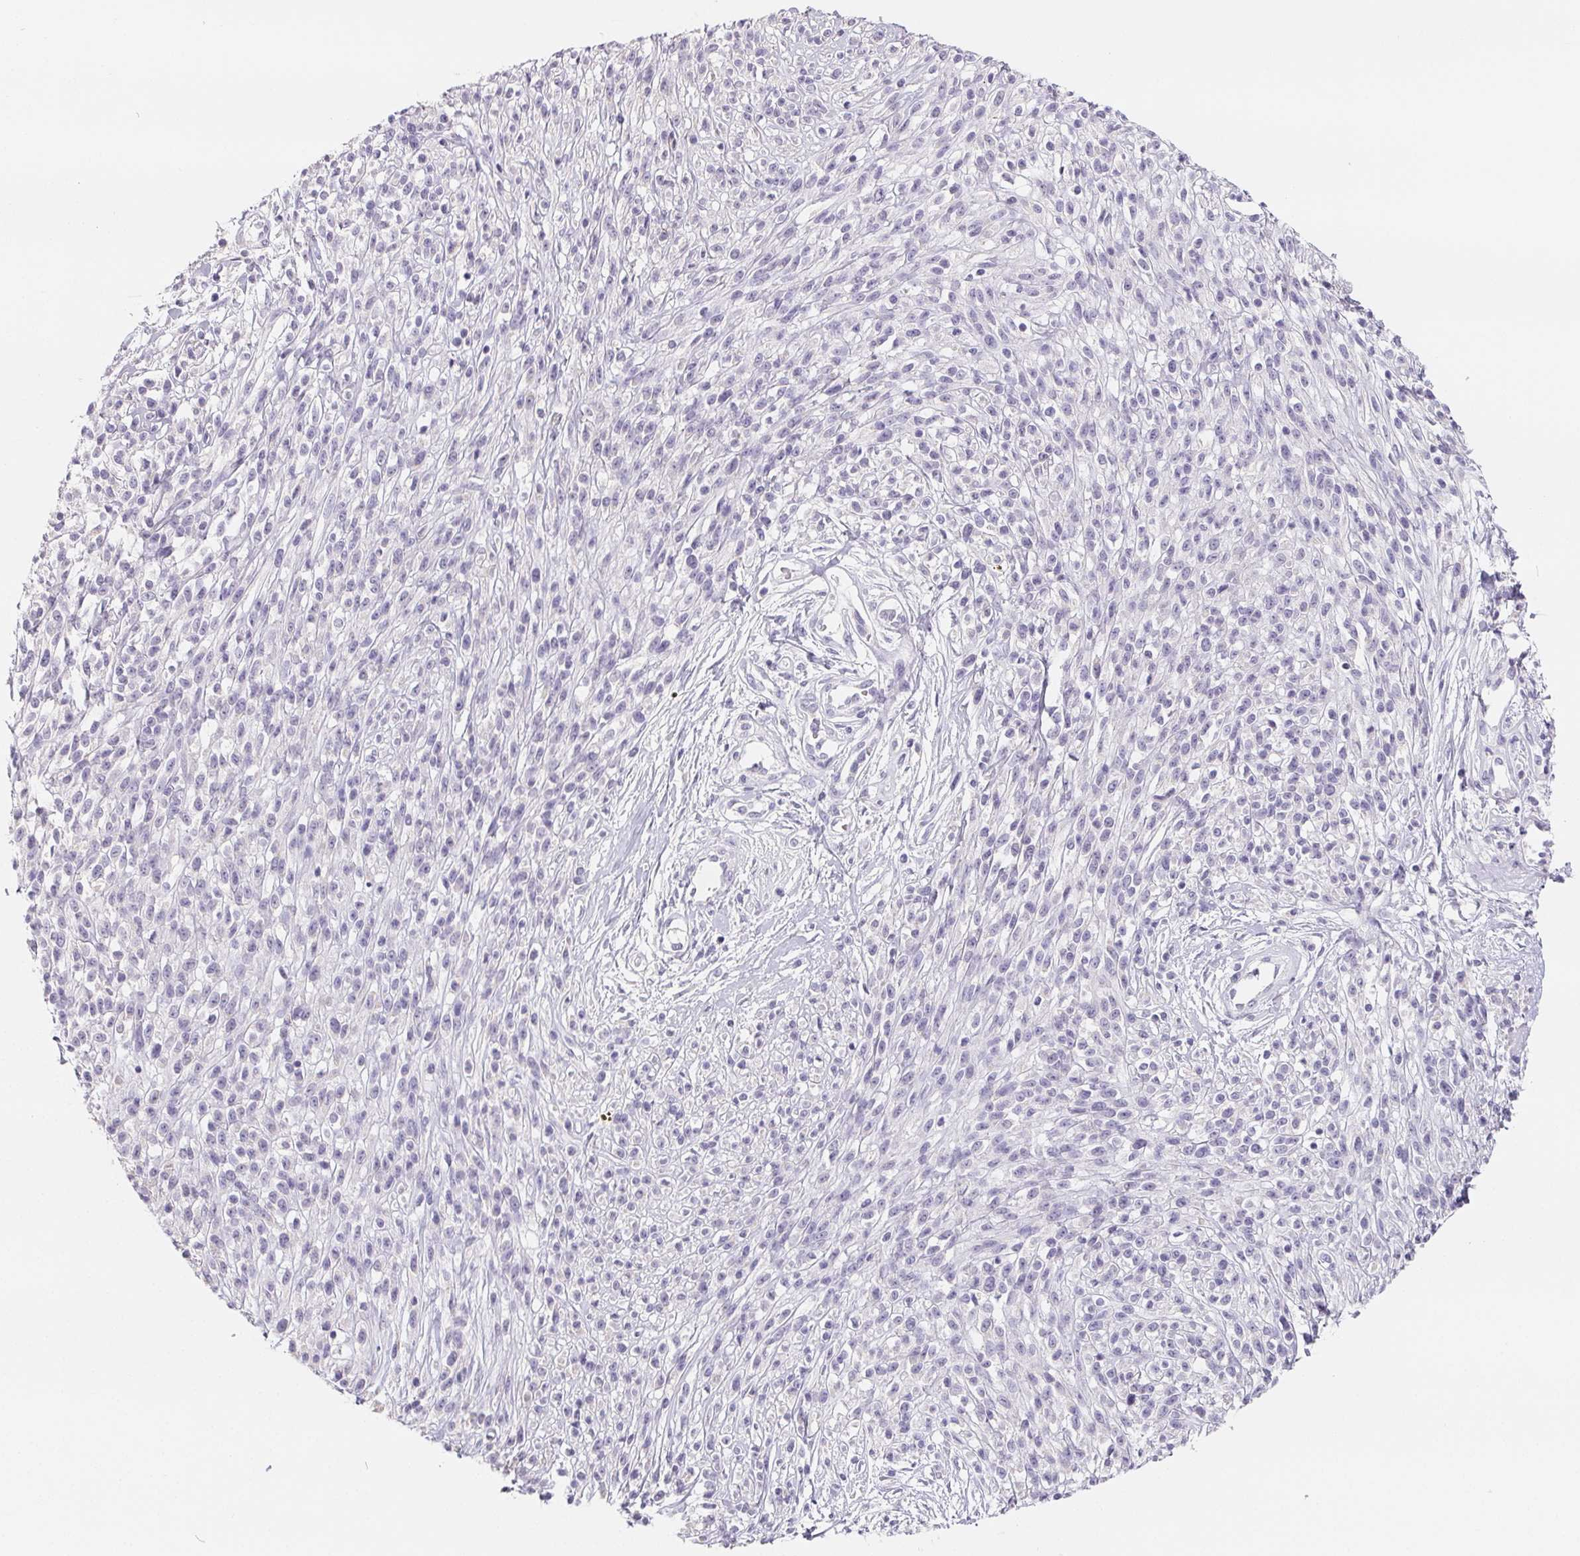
{"staining": {"intensity": "negative", "quantity": "none", "location": "none"}, "tissue": "melanoma", "cell_type": "Tumor cells", "image_type": "cancer", "snomed": [{"axis": "morphology", "description": "Malignant melanoma, NOS"}, {"axis": "topography", "description": "Skin"}, {"axis": "topography", "description": "Skin of trunk"}], "caption": "There is no significant positivity in tumor cells of melanoma.", "gene": "FDX1", "patient": {"sex": "male", "age": 74}}